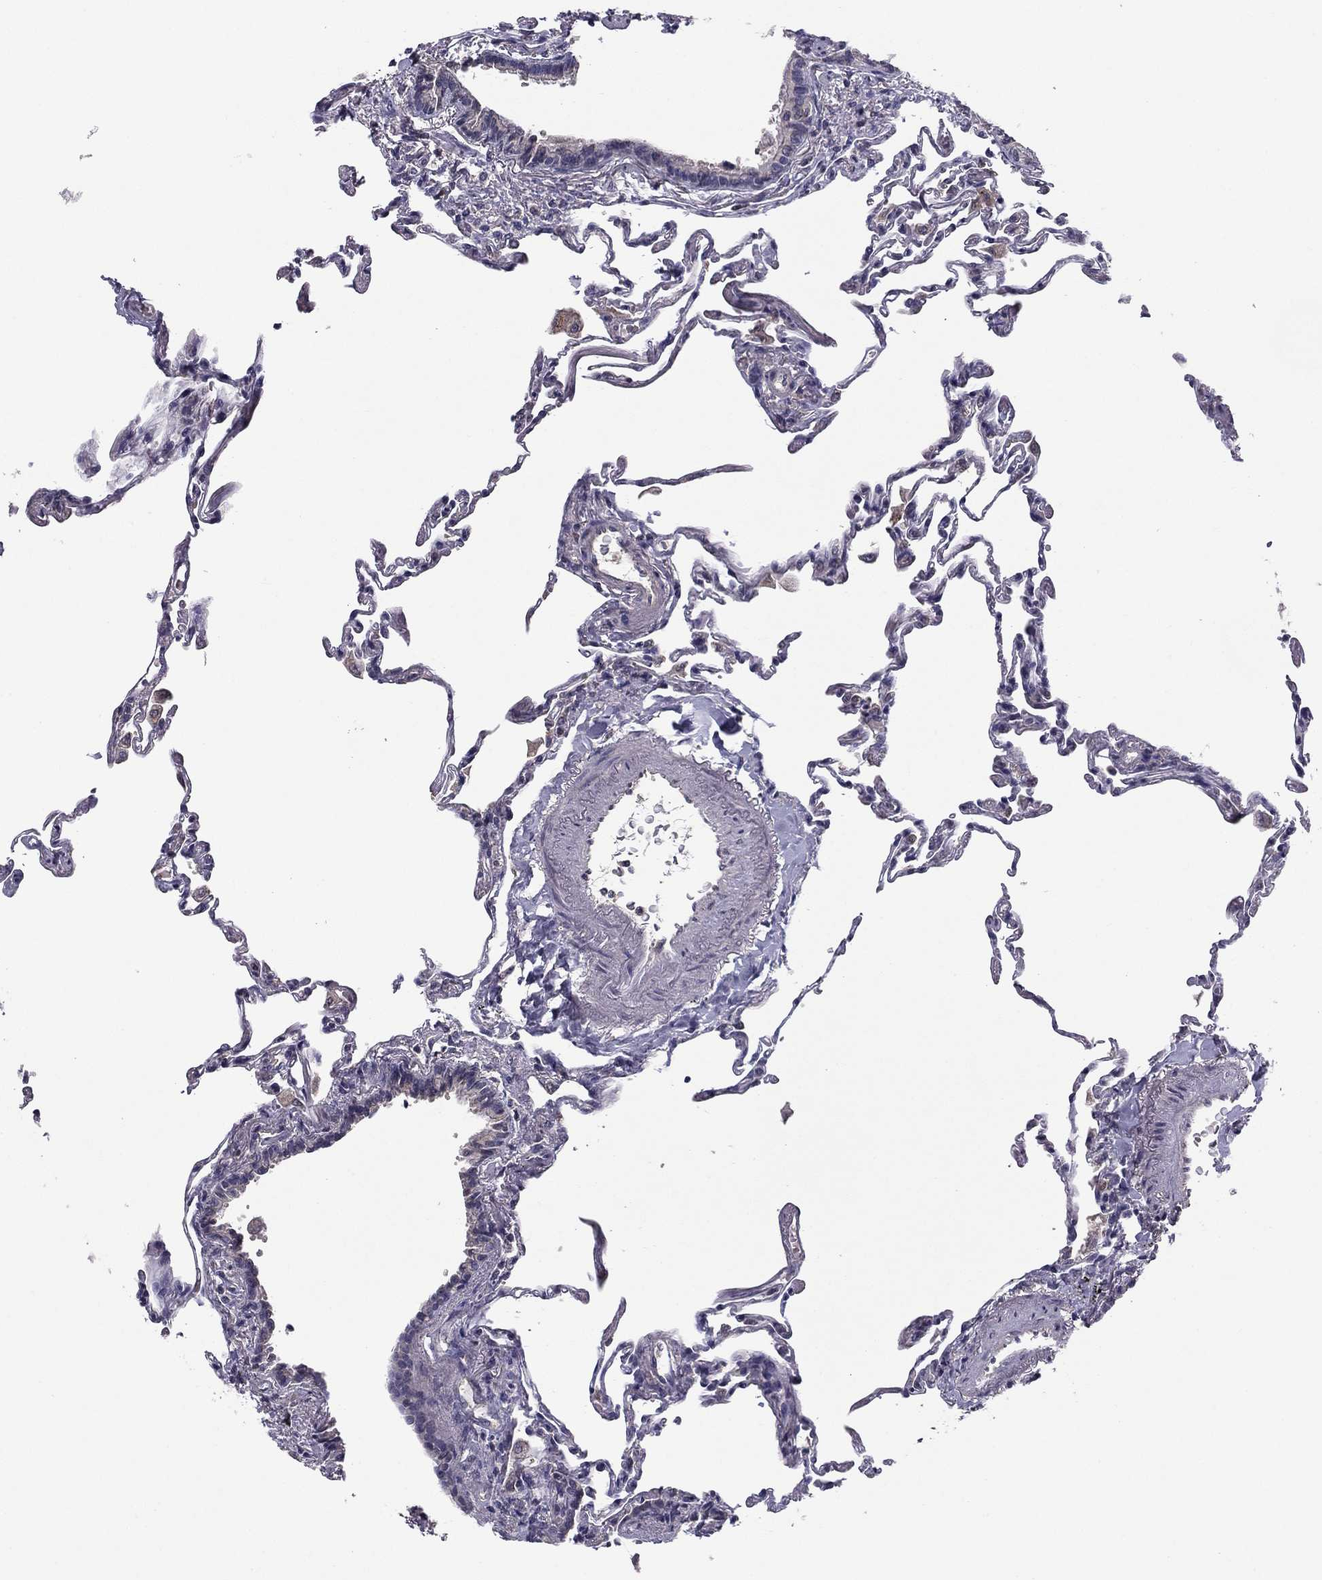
{"staining": {"intensity": "negative", "quantity": "none", "location": "none"}, "tissue": "lung", "cell_type": "Alveolar cells", "image_type": "normal", "snomed": [{"axis": "morphology", "description": "Normal tissue, NOS"}, {"axis": "topography", "description": "Lung"}], "caption": "The histopathology image shows no significant expression in alveolar cells of lung. (DAB (3,3'-diaminobenzidine) IHC with hematoxylin counter stain).", "gene": "HCN1", "patient": {"sex": "female", "age": 57}}